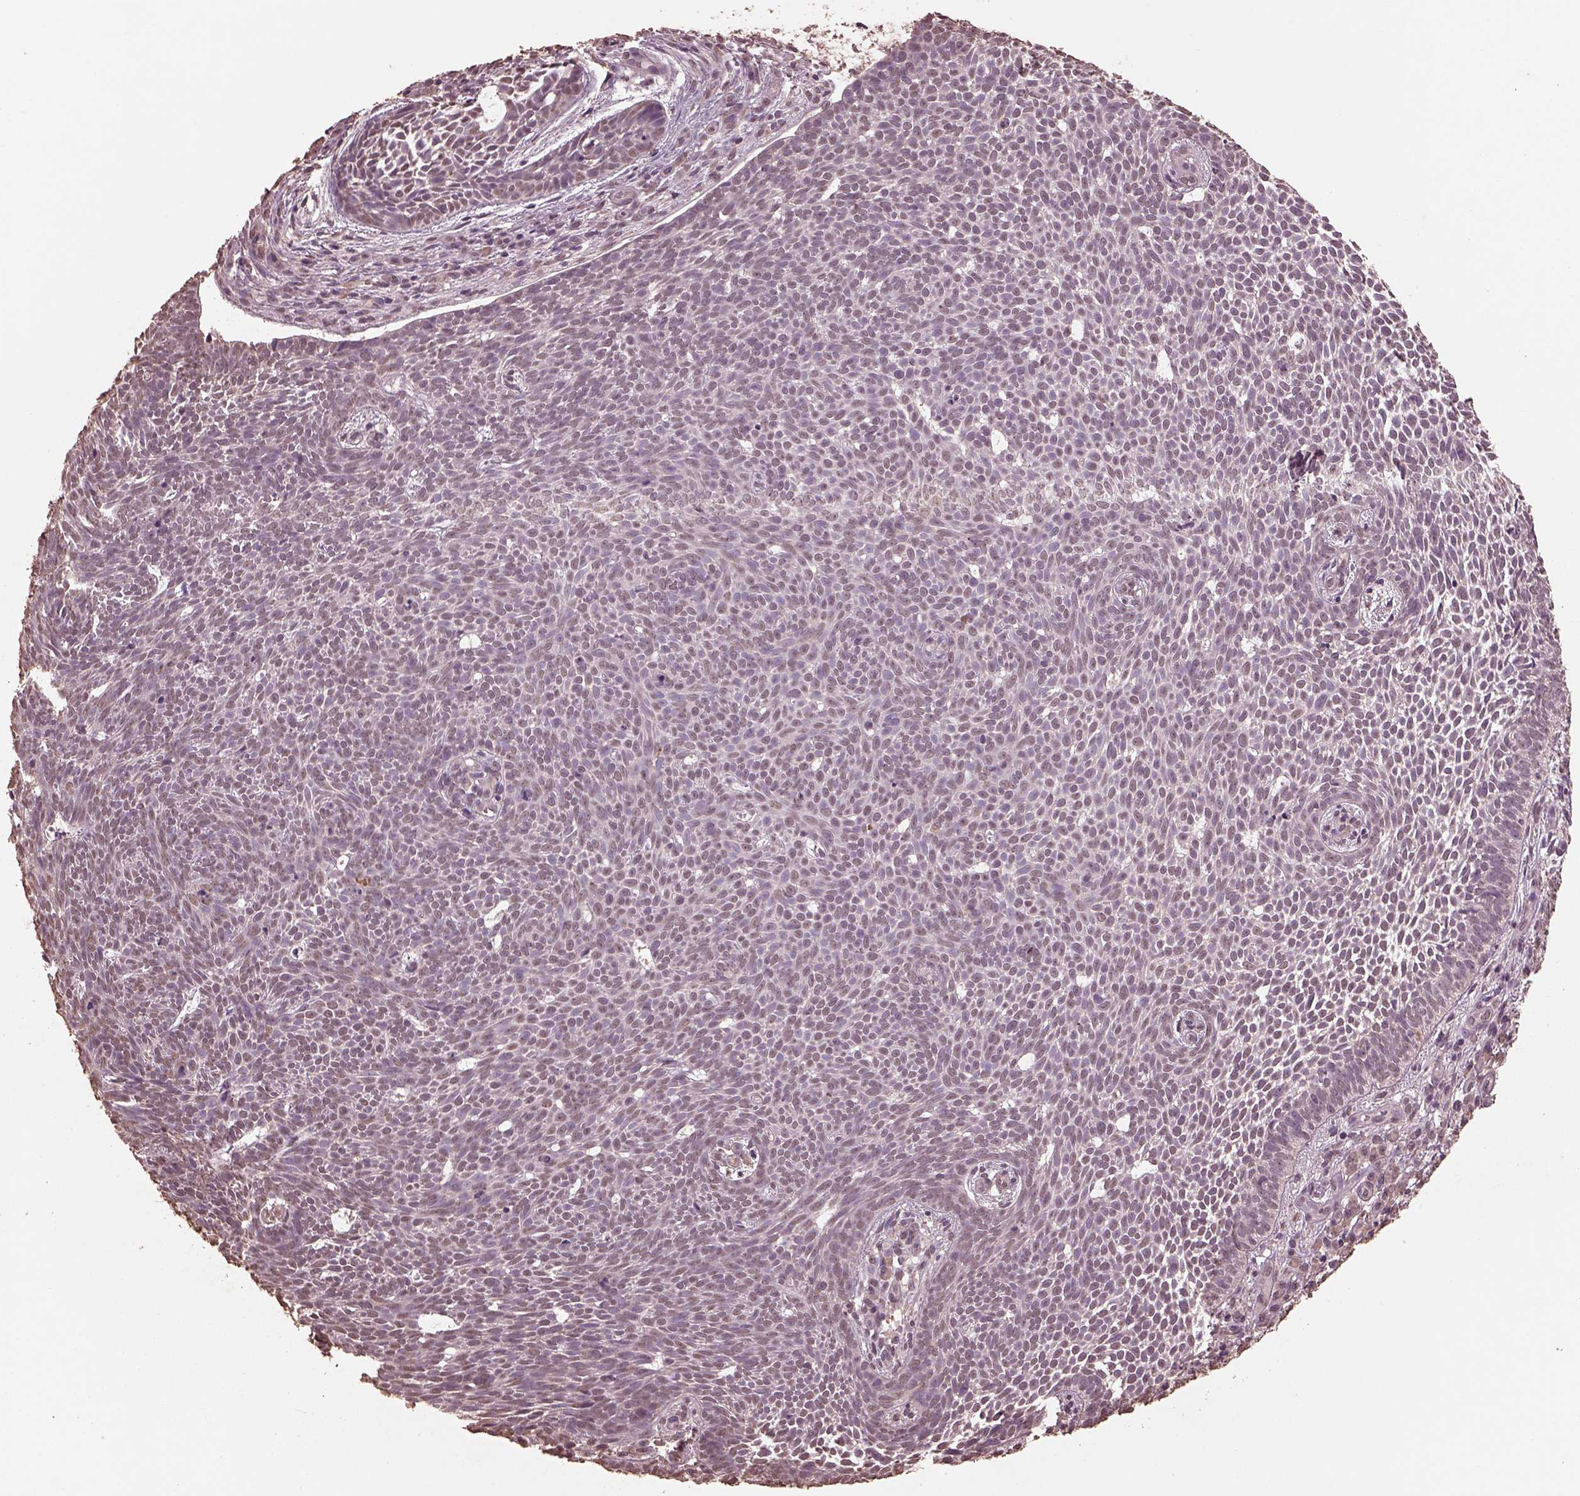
{"staining": {"intensity": "weak", "quantity": "<25%", "location": "nuclear"}, "tissue": "skin cancer", "cell_type": "Tumor cells", "image_type": "cancer", "snomed": [{"axis": "morphology", "description": "Basal cell carcinoma"}, {"axis": "topography", "description": "Skin"}], "caption": "An IHC histopathology image of skin cancer is shown. There is no staining in tumor cells of skin cancer.", "gene": "CPT1C", "patient": {"sex": "male", "age": 59}}